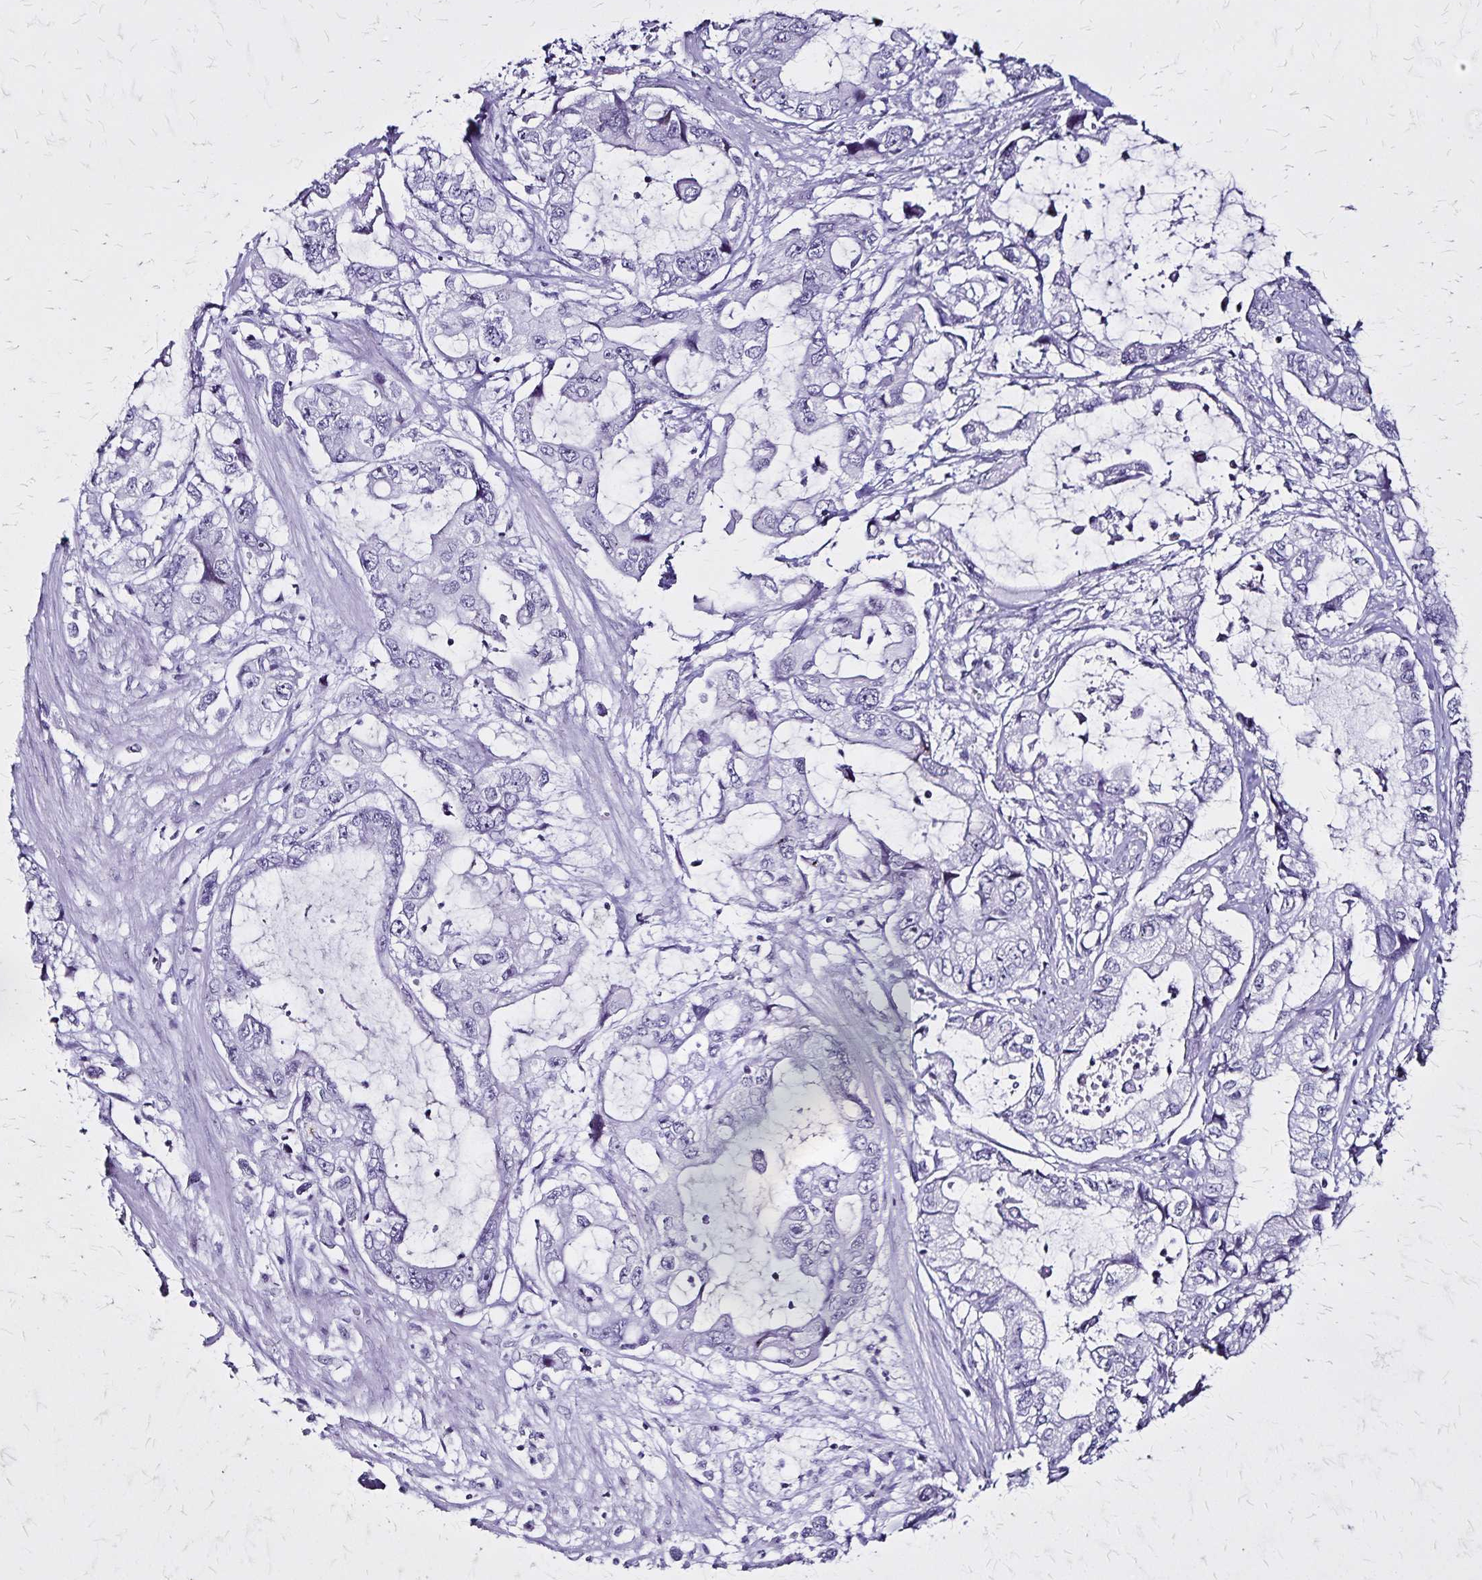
{"staining": {"intensity": "negative", "quantity": "none", "location": "none"}, "tissue": "stomach cancer", "cell_type": "Tumor cells", "image_type": "cancer", "snomed": [{"axis": "morphology", "description": "Adenocarcinoma, NOS"}, {"axis": "topography", "description": "Pancreas"}, {"axis": "topography", "description": "Stomach, upper"}, {"axis": "topography", "description": "Stomach"}], "caption": "Stomach adenocarcinoma stained for a protein using IHC shows no staining tumor cells.", "gene": "KRT2", "patient": {"sex": "male", "age": 77}}